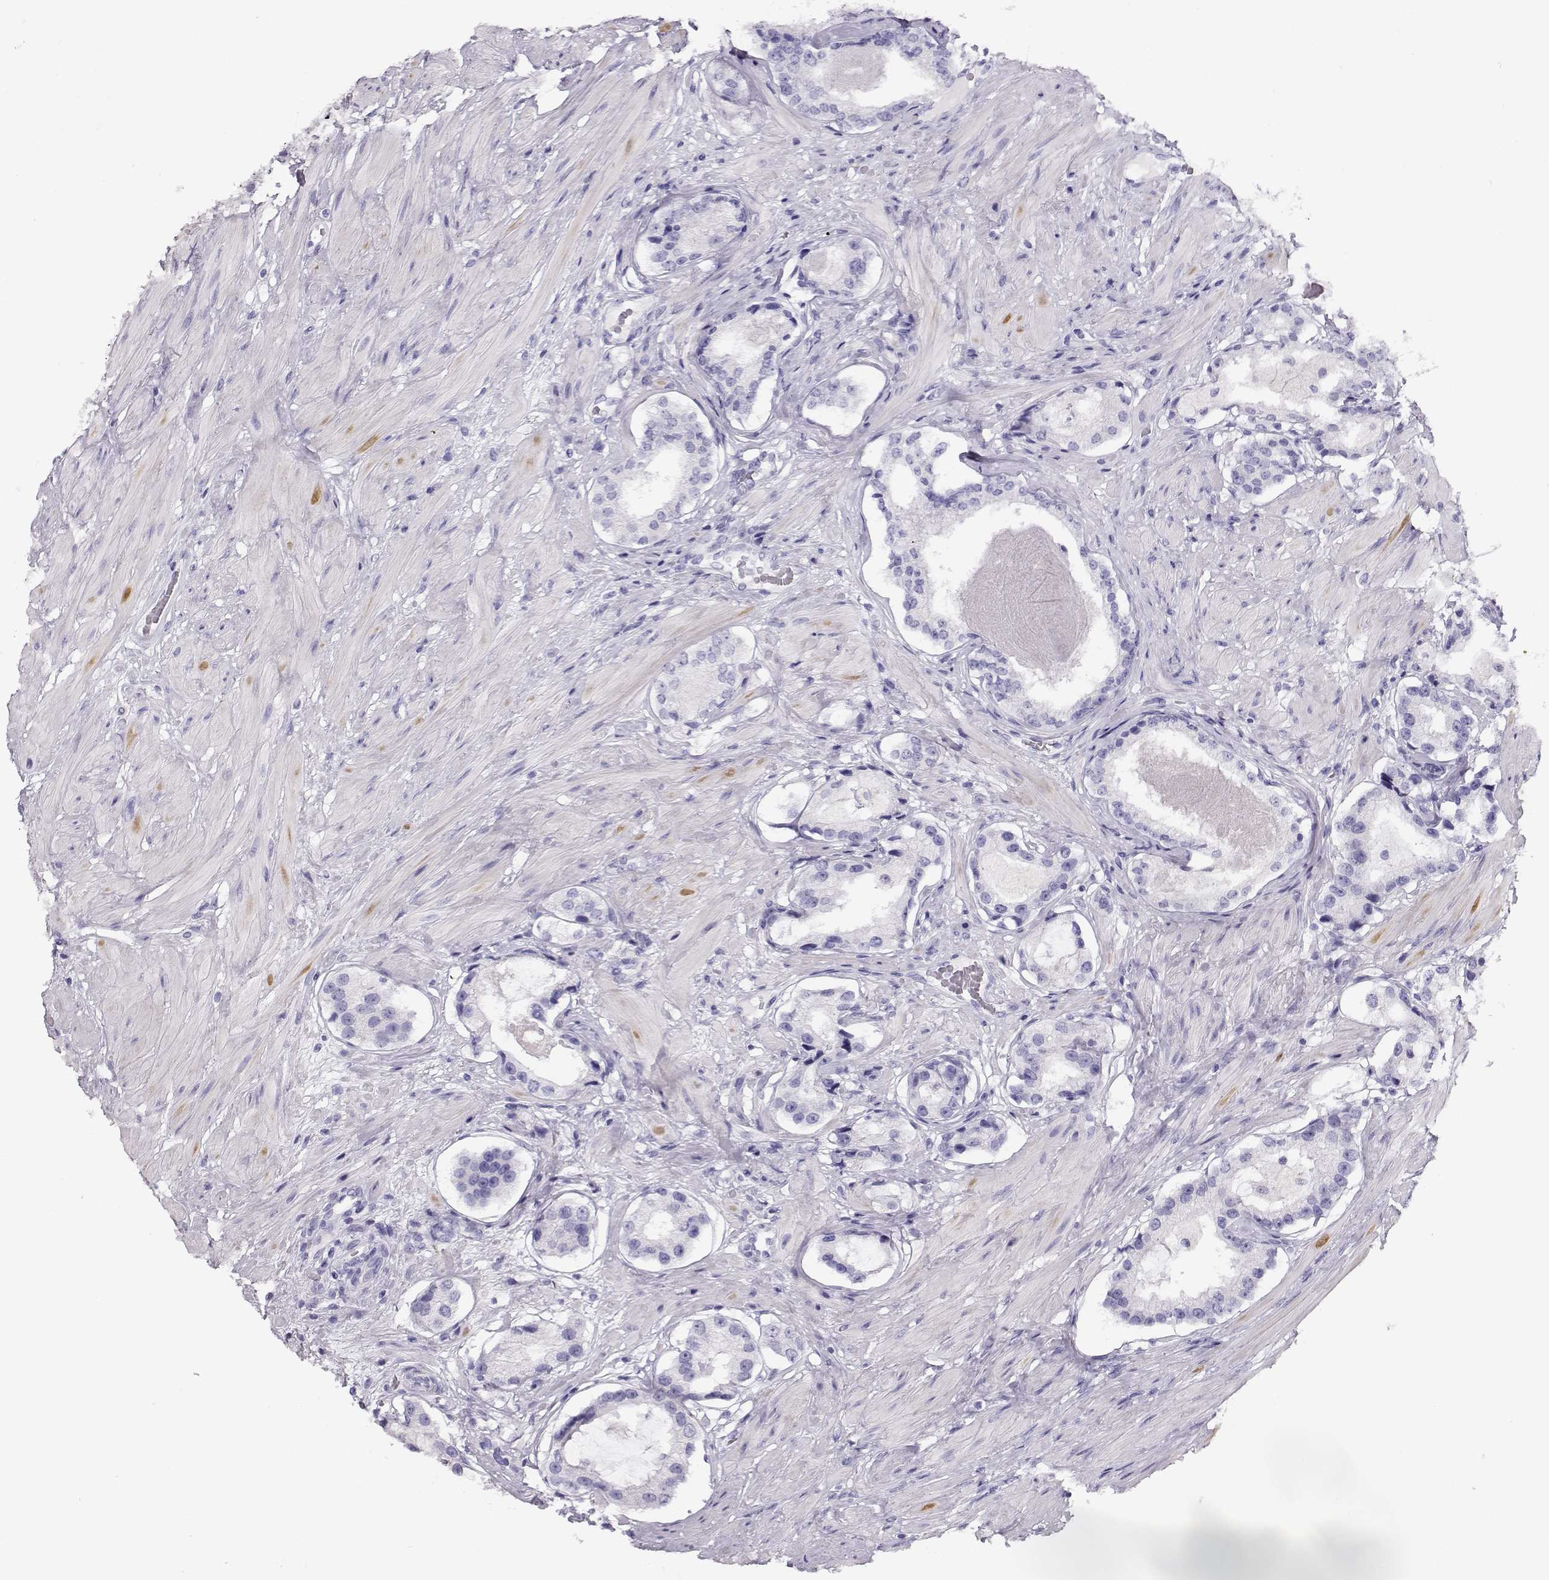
{"staining": {"intensity": "negative", "quantity": "none", "location": "none"}, "tissue": "prostate cancer", "cell_type": "Tumor cells", "image_type": "cancer", "snomed": [{"axis": "morphology", "description": "Adenocarcinoma, Low grade"}, {"axis": "topography", "description": "Prostate"}], "caption": "This is an IHC photomicrograph of prostate cancer. There is no staining in tumor cells.", "gene": "CRX", "patient": {"sex": "male", "age": 60}}